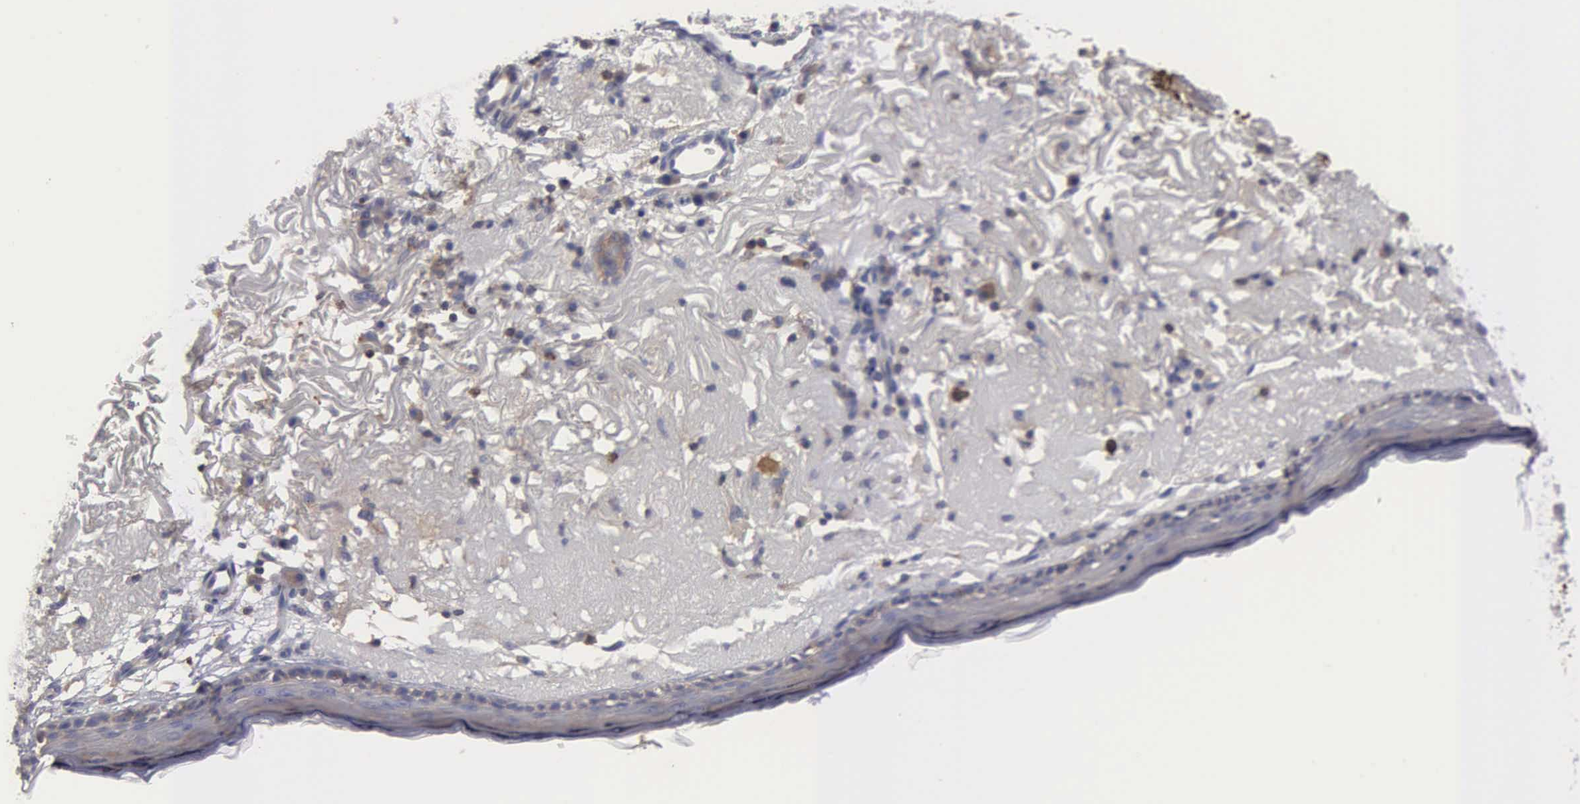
{"staining": {"intensity": "negative", "quantity": "none", "location": "none"}, "tissue": "skin", "cell_type": "Fibroblasts", "image_type": "normal", "snomed": [{"axis": "morphology", "description": "Normal tissue, NOS"}, {"axis": "topography", "description": "Skin"}], "caption": "Photomicrograph shows no significant protein staining in fibroblasts of unremarkable skin. (DAB immunohistochemistry (IHC) visualized using brightfield microscopy, high magnification).", "gene": "G6PD", "patient": {"sex": "female", "age": 90}}